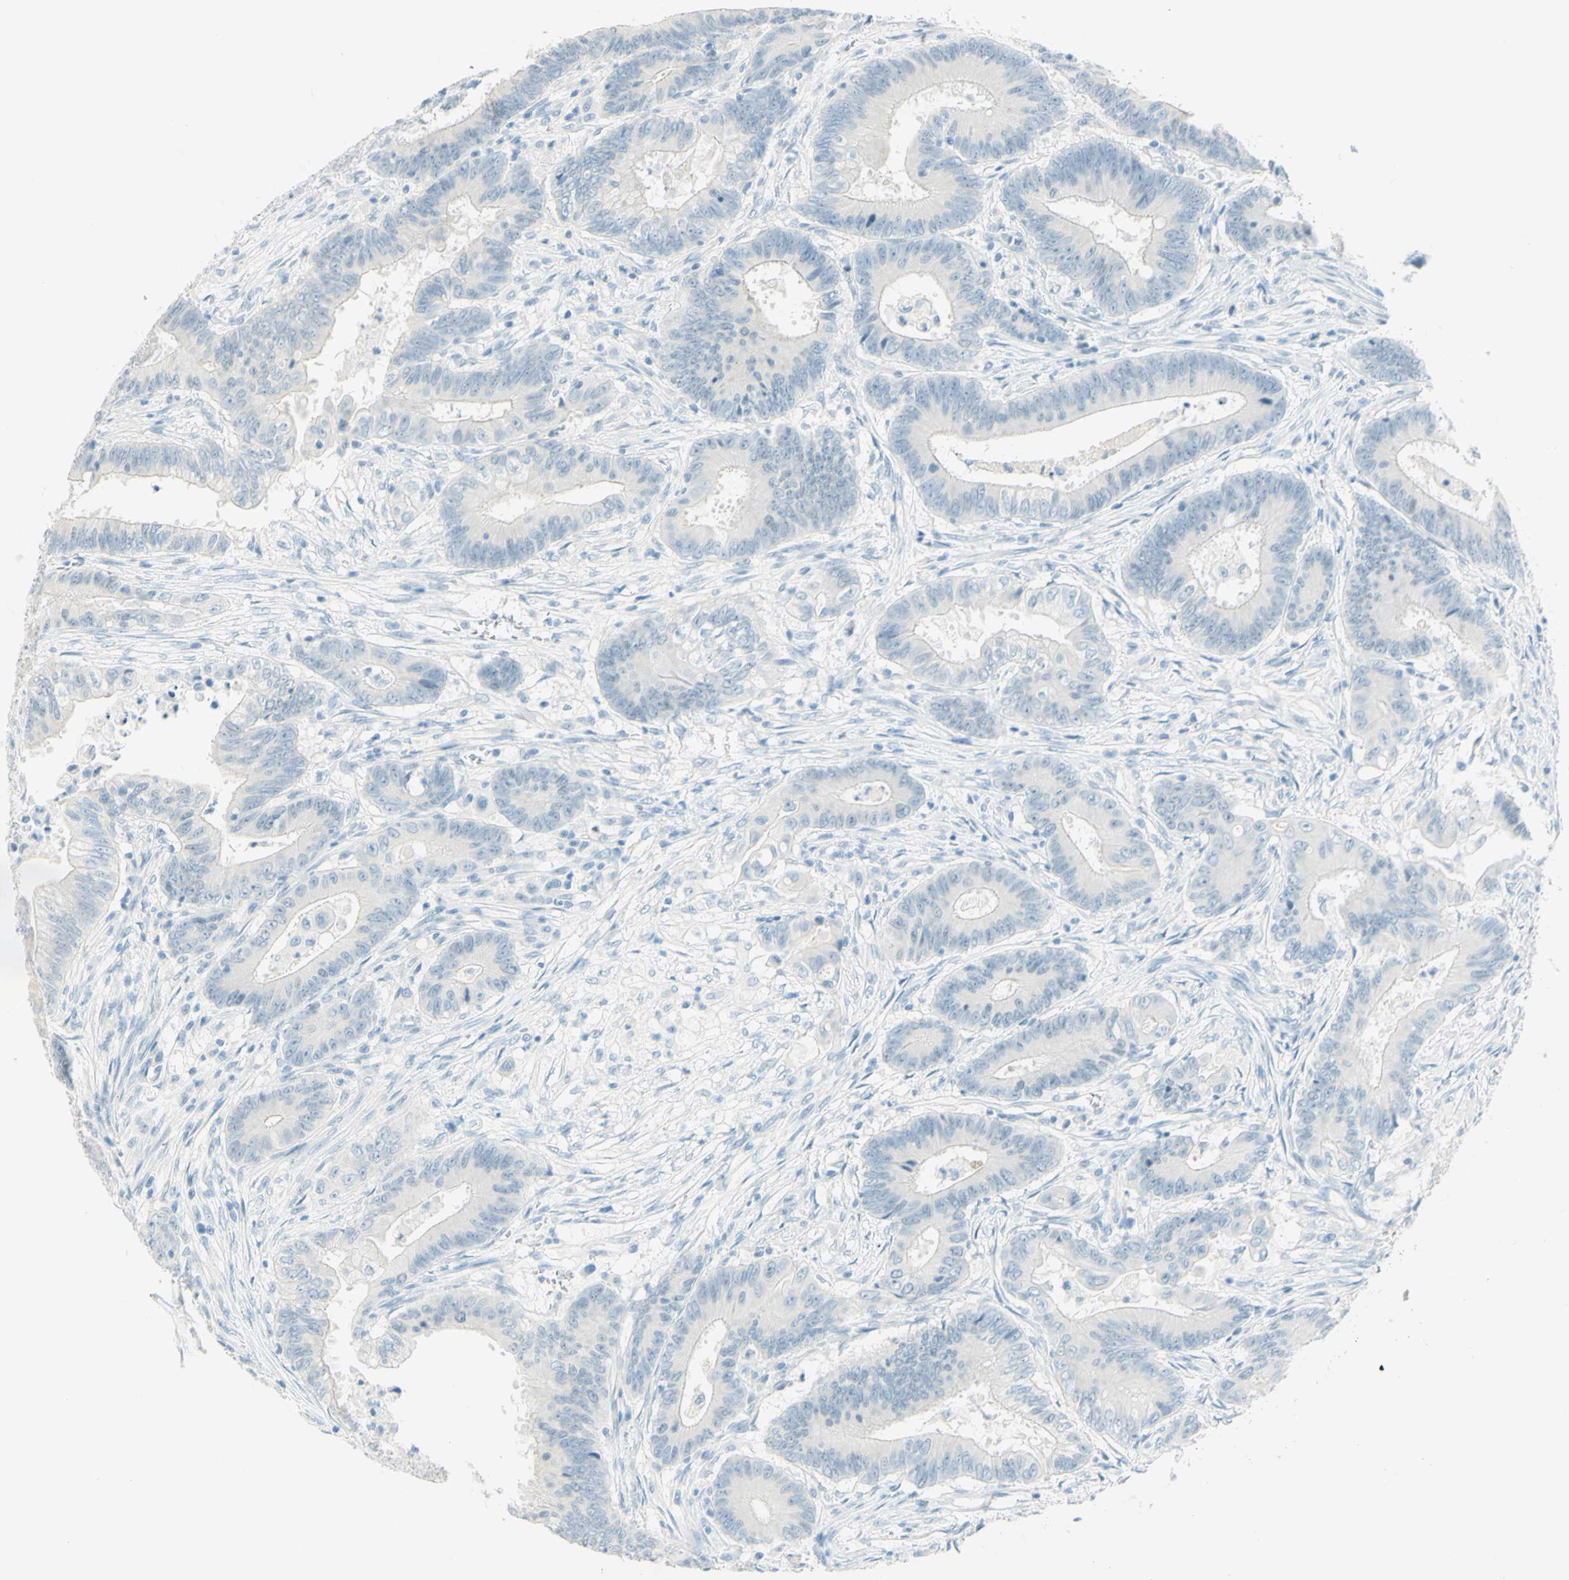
{"staining": {"intensity": "negative", "quantity": "none", "location": "none"}, "tissue": "colorectal cancer", "cell_type": "Tumor cells", "image_type": "cancer", "snomed": [{"axis": "morphology", "description": "Adenocarcinoma, NOS"}, {"axis": "topography", "description": "Colon"}], "caption": "High power microscopy histopathology image of an immunohistochemistry image of colorectal cancer (adenocarcinoma), revealing no significant staining in tumor cells. (DAB immunohistochemistry visualized using brightfield microscopy, high magnification).", "gene": "TMEM132D", "patient": {"sex": "male", "age": 45}}